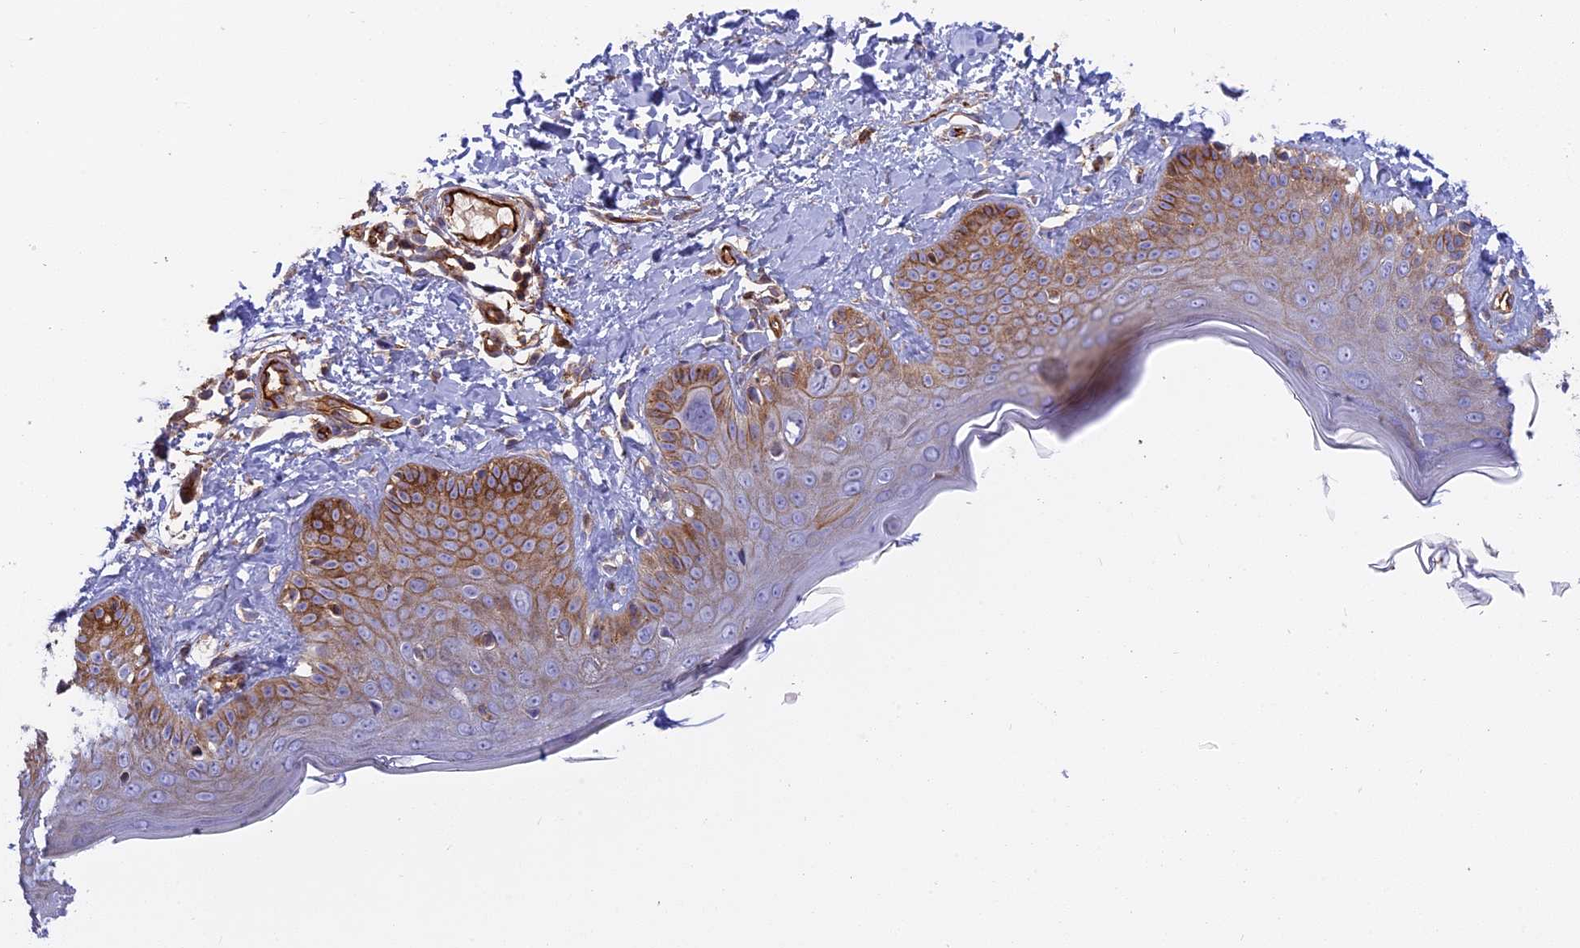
{"staining": {"intensity": "moderate", "quantity": ">75%", "location": "cytoplasmic/membranous"}, "tissue": "skin", "cell_type": "Fibroblasts", "image_type": "normal", "snomed": [{"axis": "morphology", "description": "Normal tissue, NOS"}, {"axis": "topography", "description": "Skin"}], "caption": "Fibroblasts demonstrate moderate cytoplasmic/membranous staining in about >75% of cells in normal skin. The protein of interest is shown in brown color, while the nuclei are stained blue.", "gene": "CNBD2", "patient": {"sex": "male", "age": 52}}